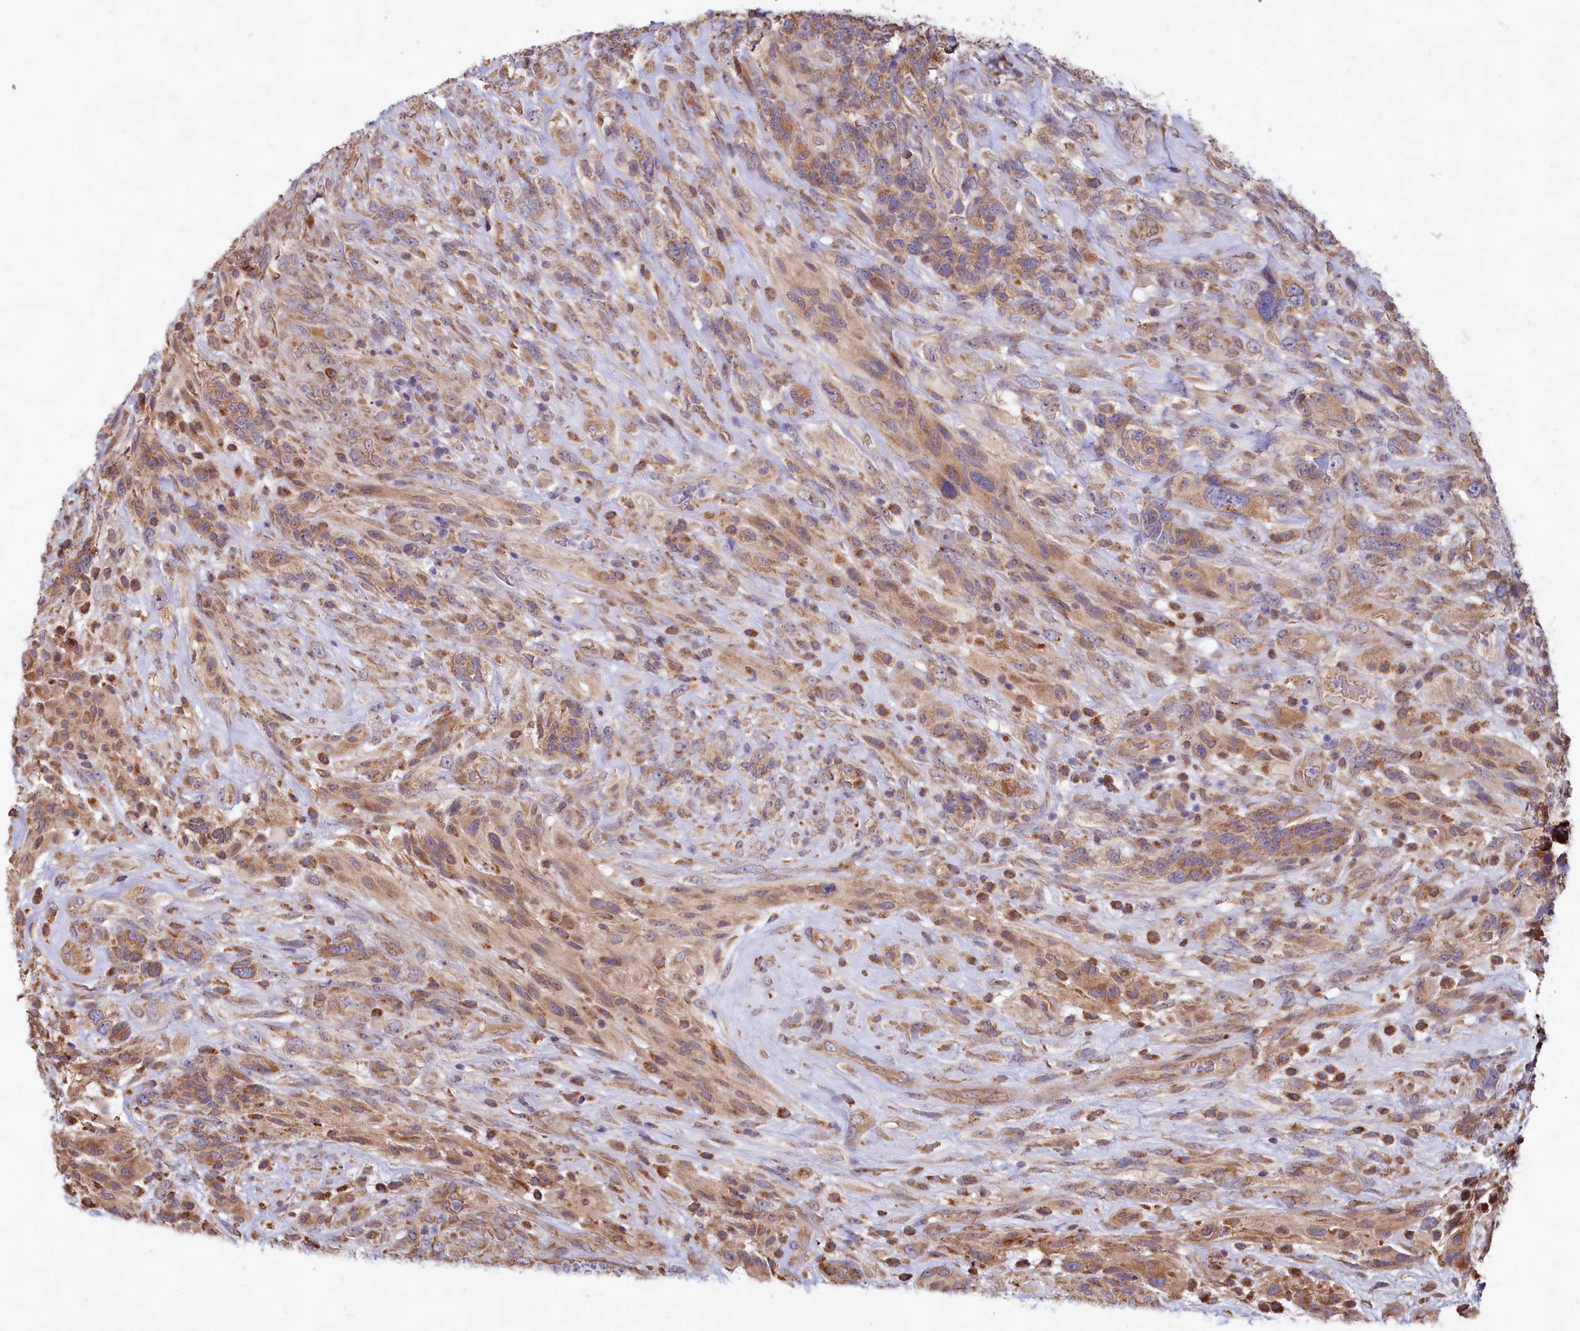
{"staining": {"intensity": "moderate", "quantity": "25%-75%", "location": "cytoplasmic/membranous"}, "tissue": "glioma", "cell_type": "Tumor cells", "image_type": "cancer", "snomed": [{"axis": "morphology", "description": "Glioma, malignant, High grade"}, {"axis": "topography", "description": "Brain"}], "caption": "A high-resolution photomicrograph shows immunohistochemistry (IHC) staining of malignant glioma (high-grade), which shows moderate cytoplasmic/membranous expression in approximately 25%-75% of tumor cells. Ihc stains the protein in brown and the nuclei are stained blue.", "gene": "TBC1D19", "patient": {"sex": "male", "age": 61}}